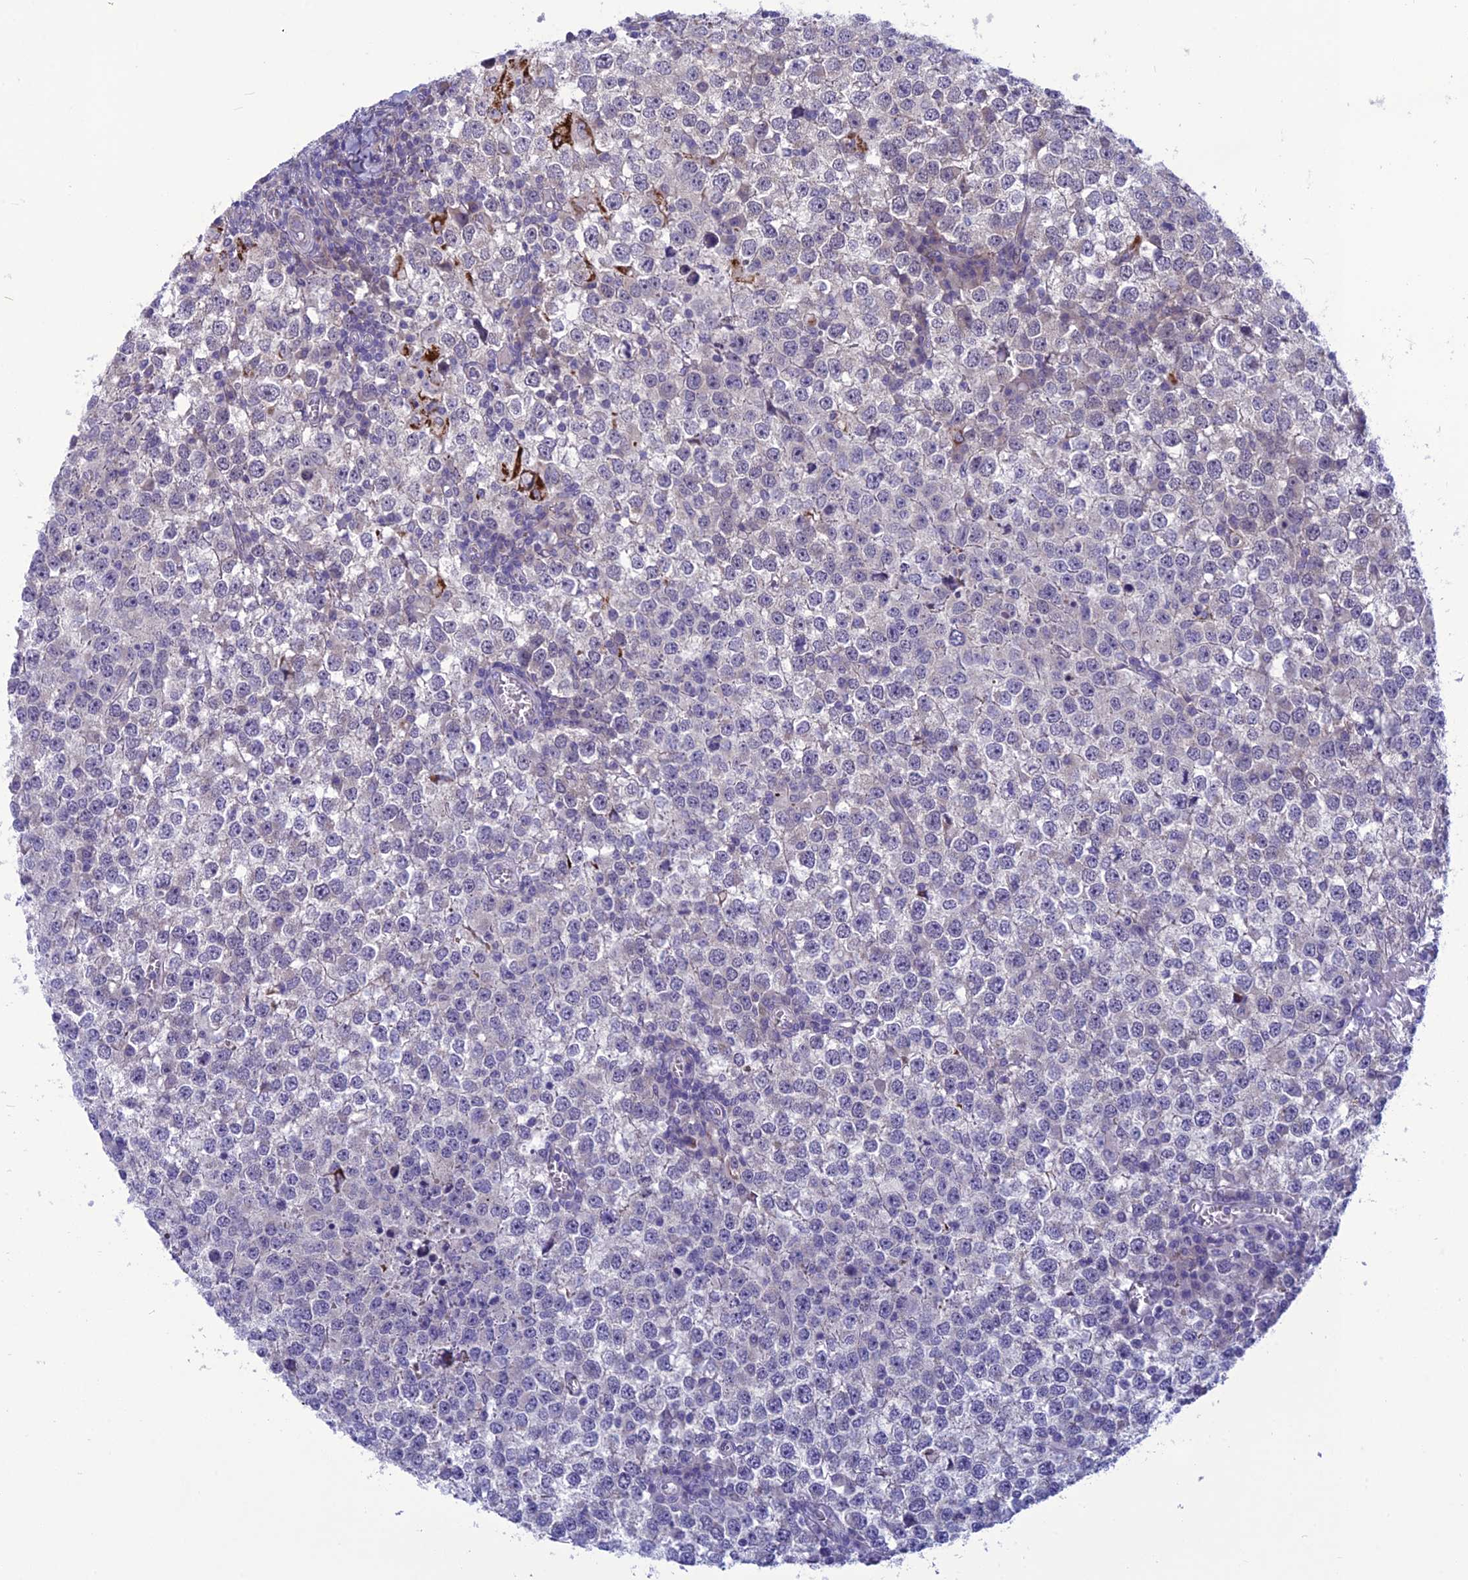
{"staining": {"intensity": "strong", "quantity": "<25%", "location": "cytoplasmic/membranous"}, "tissue": "testis cancer", "cell_type": "Tumor cells", "image_type": "cancer", "snomed": [{"axis": "morphology", "description": "Seminoma, NOS"}, {"axis": "topography", "description": "Testis"}], "caption": "A high-resolution micrograph shows immunohistochemistry (IHC) staining of testis seminoma, which shows strong cytoplasmic/membranous staining in approximately <25% of tumor cells.", "gene": "PSMF1", "patient": {"sex": "male", "age": 65}}